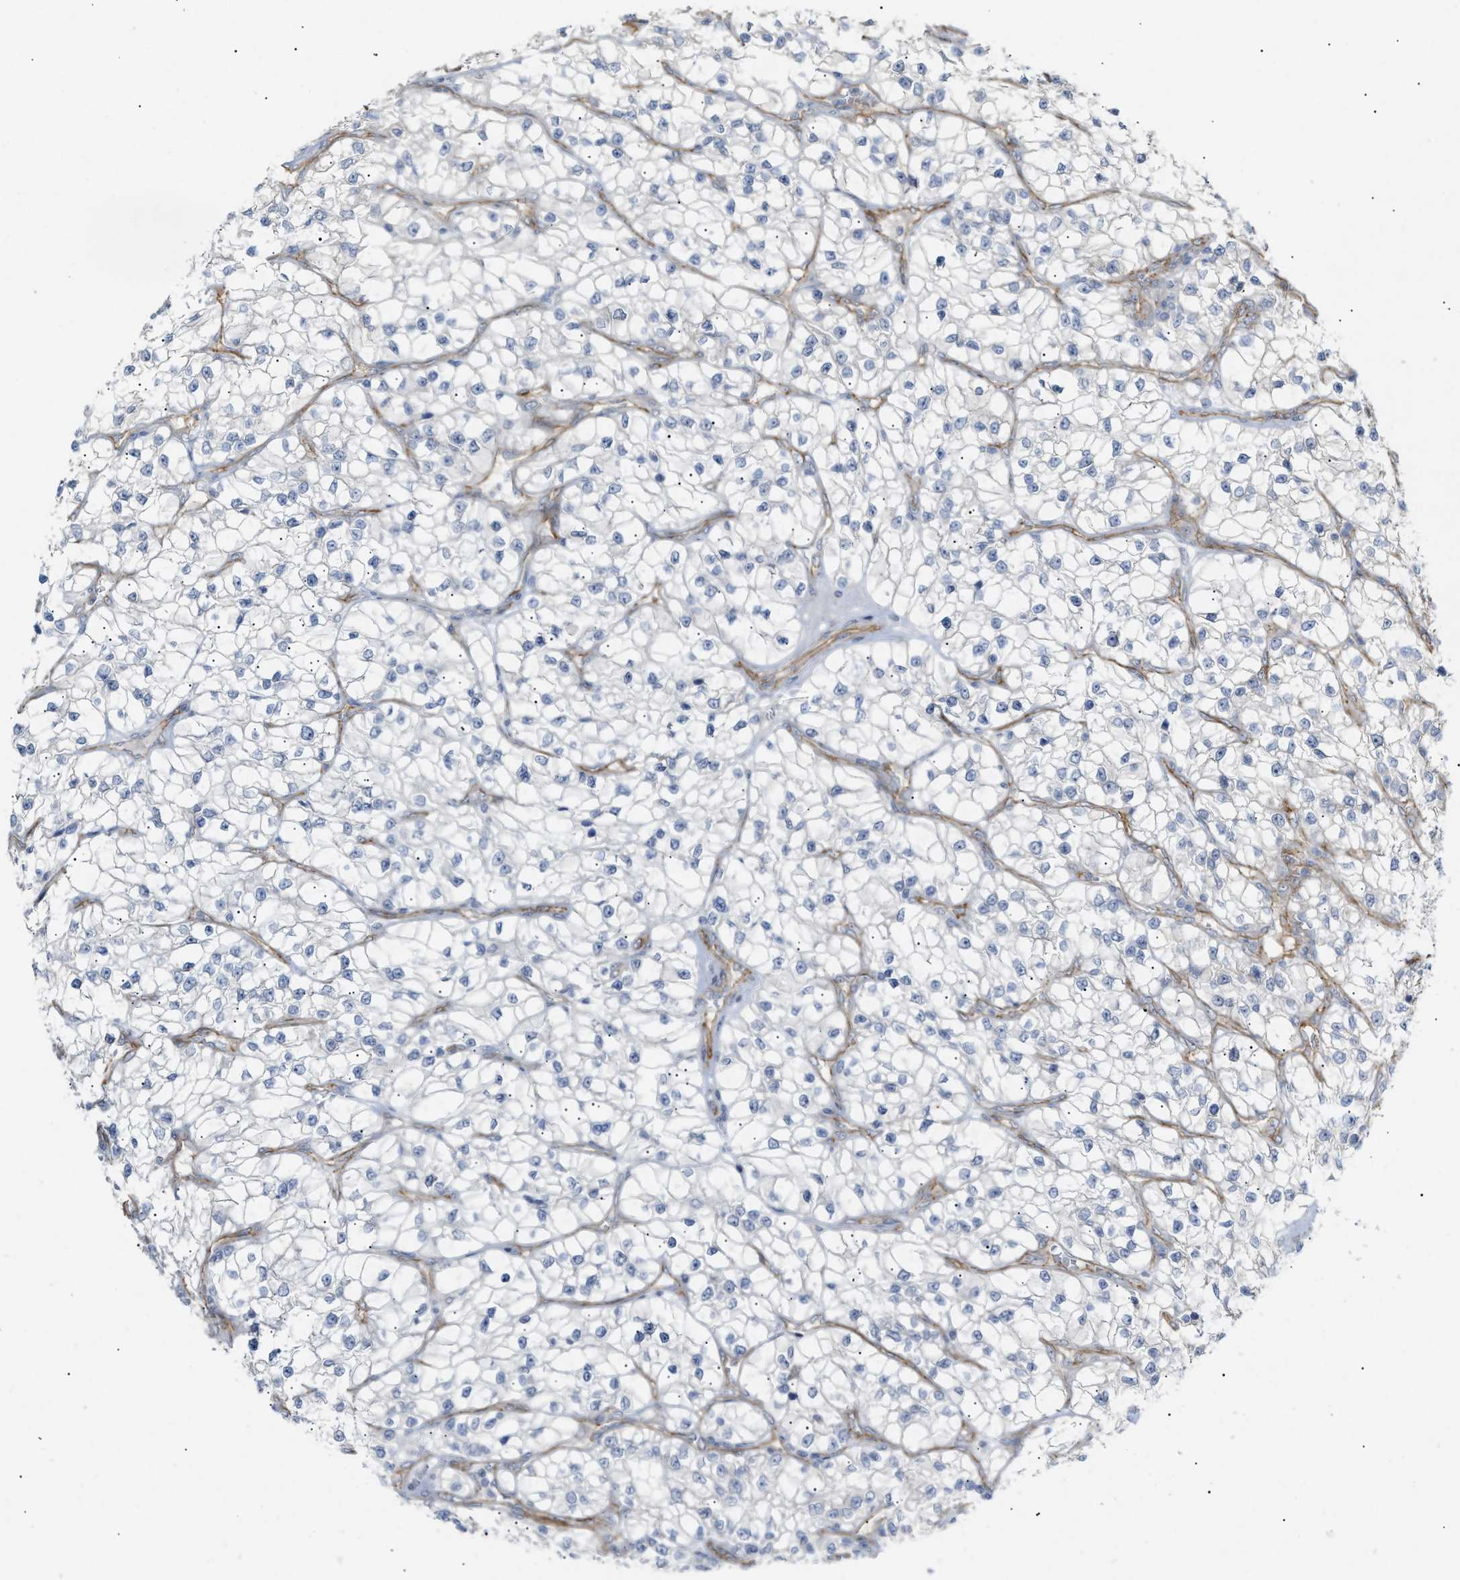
{"staining": {"intensity": "negative", "quantity": "none", "location": "none"}, "tissue": "renal cancer", "cell_type": "Tumor cells", "image_type": "cancer", "snomed": [{"axis": "morphology", "description": "Adenocarcinoma, NOS"}, {"axis": "topography", "description": "Kidney"}], "caption": "A high-resolution photomicrograph shows immunohistochemistry staining of renal cancer (adenocarcinoma), which exhibits no significant positivity in tumor cells.", "gene": "ZFHX2", "patient": {"sex": "female", "age": 57}}